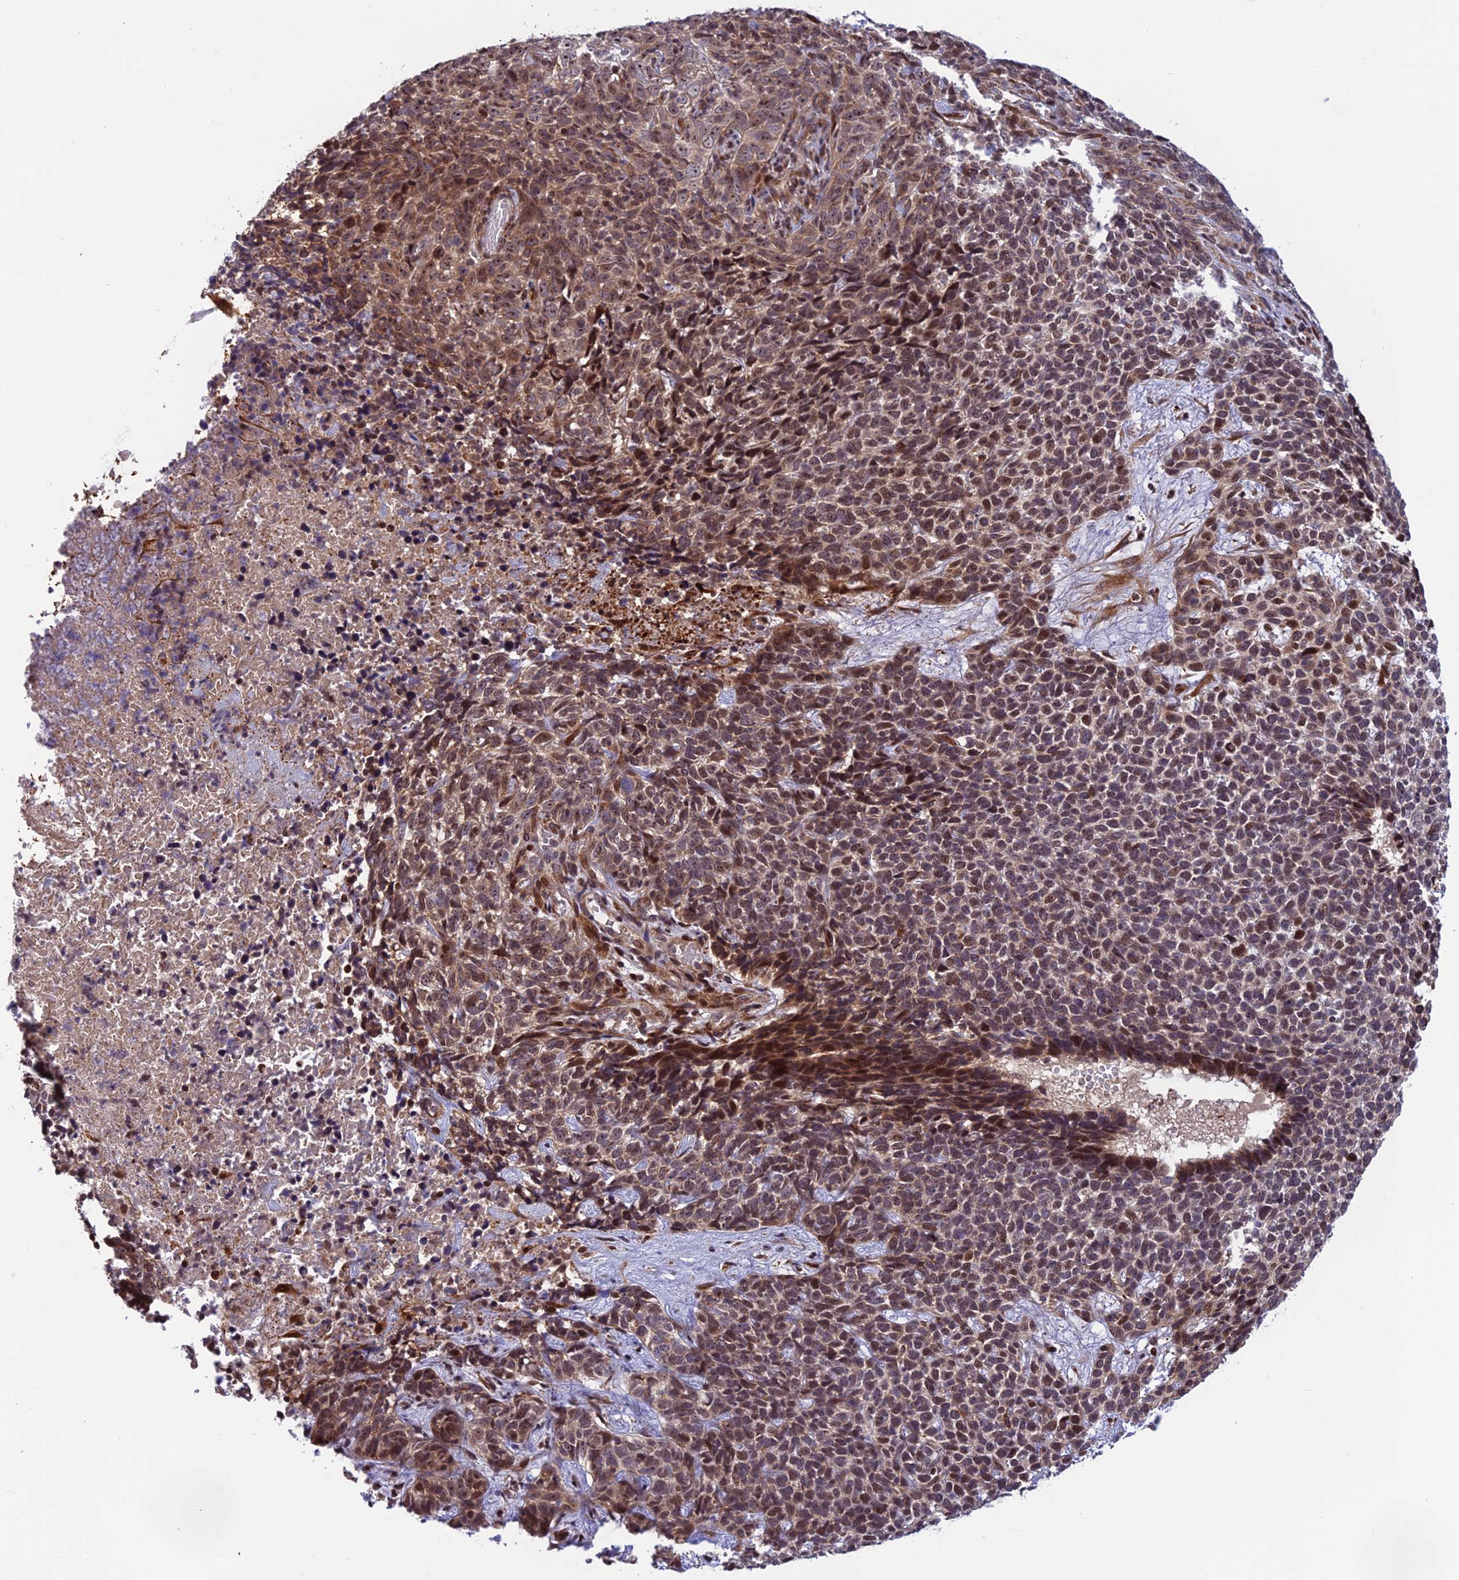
{"staining": {"intensity": "moderate", "quantity": ">75%", "location": "cytoplasmic/membranous,nuclear"}, "tissue": "skin cancer", "cell_type": "Tumor cells", "image_type": "cancer", "snomed": [{"axis": "morphology", "description": "Basal cell carcinoma"}, {"axis": "topography", "description": "Skin"}], "caption": "Approximately >75% of tumor cells in skin basal cell carcinoma show moderate cytoplasmic/membranous and nuclear protein expression as visualized by brown immunohistochemical staining.", "gene": "SMIM7", "patient": {"sex": "female", "age": 84}}